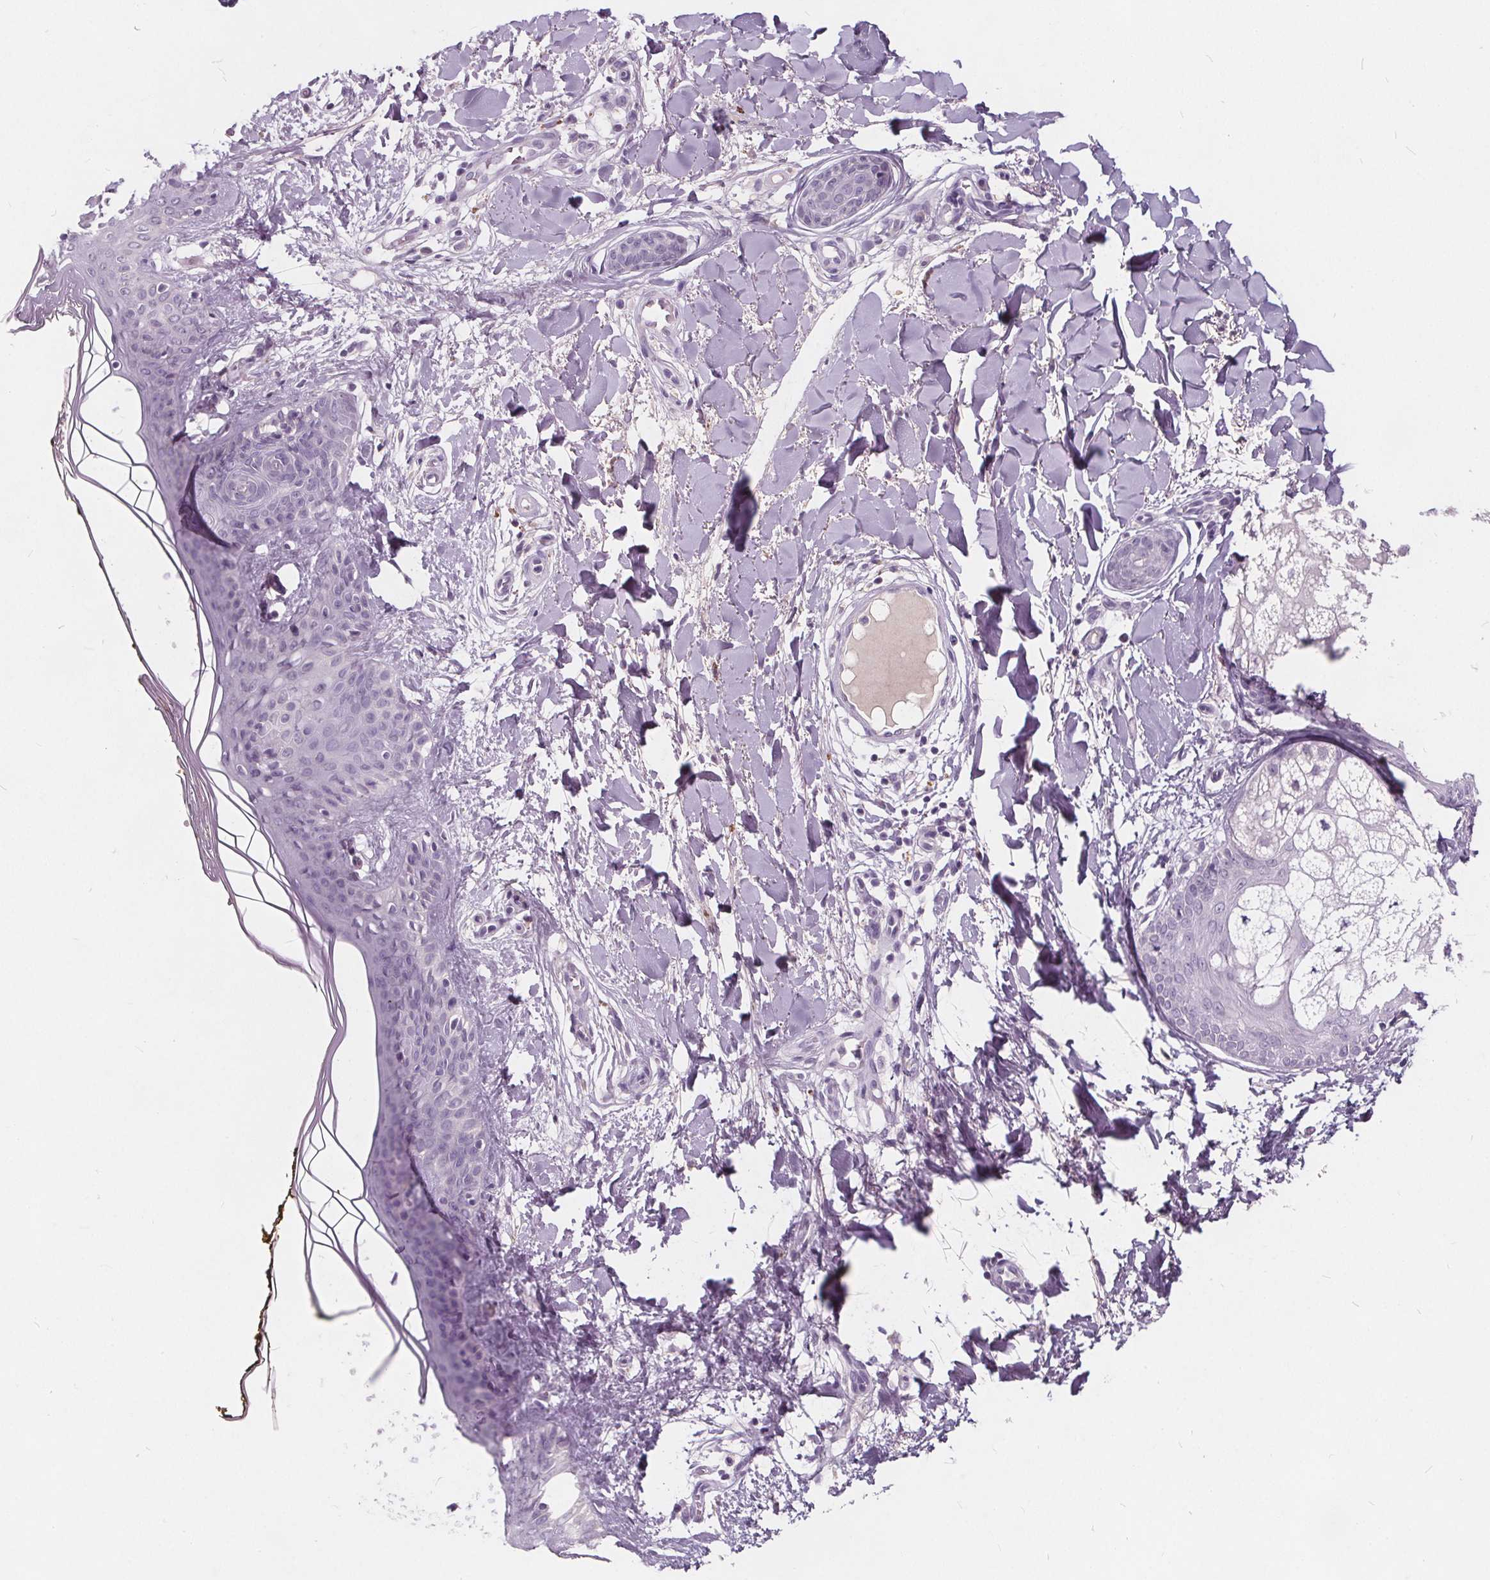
{"staining": {"intensity": "negative", "quantity": "none", "location": "none"}, "tissue": "skin", "cell_type": "Fibroblasts", "image_type": "normal", "snomed": [{"axis": "morphology", "description": "Normal tissue, NOS"}, {"axis": "topography", "description": "Skin"}], "caption": "Immunohistochemistry of unremarkable skin displays no staining in fibroblasts.", "gene": "PLA2G2E", "patient": {"sex": "female", "age": 34}}